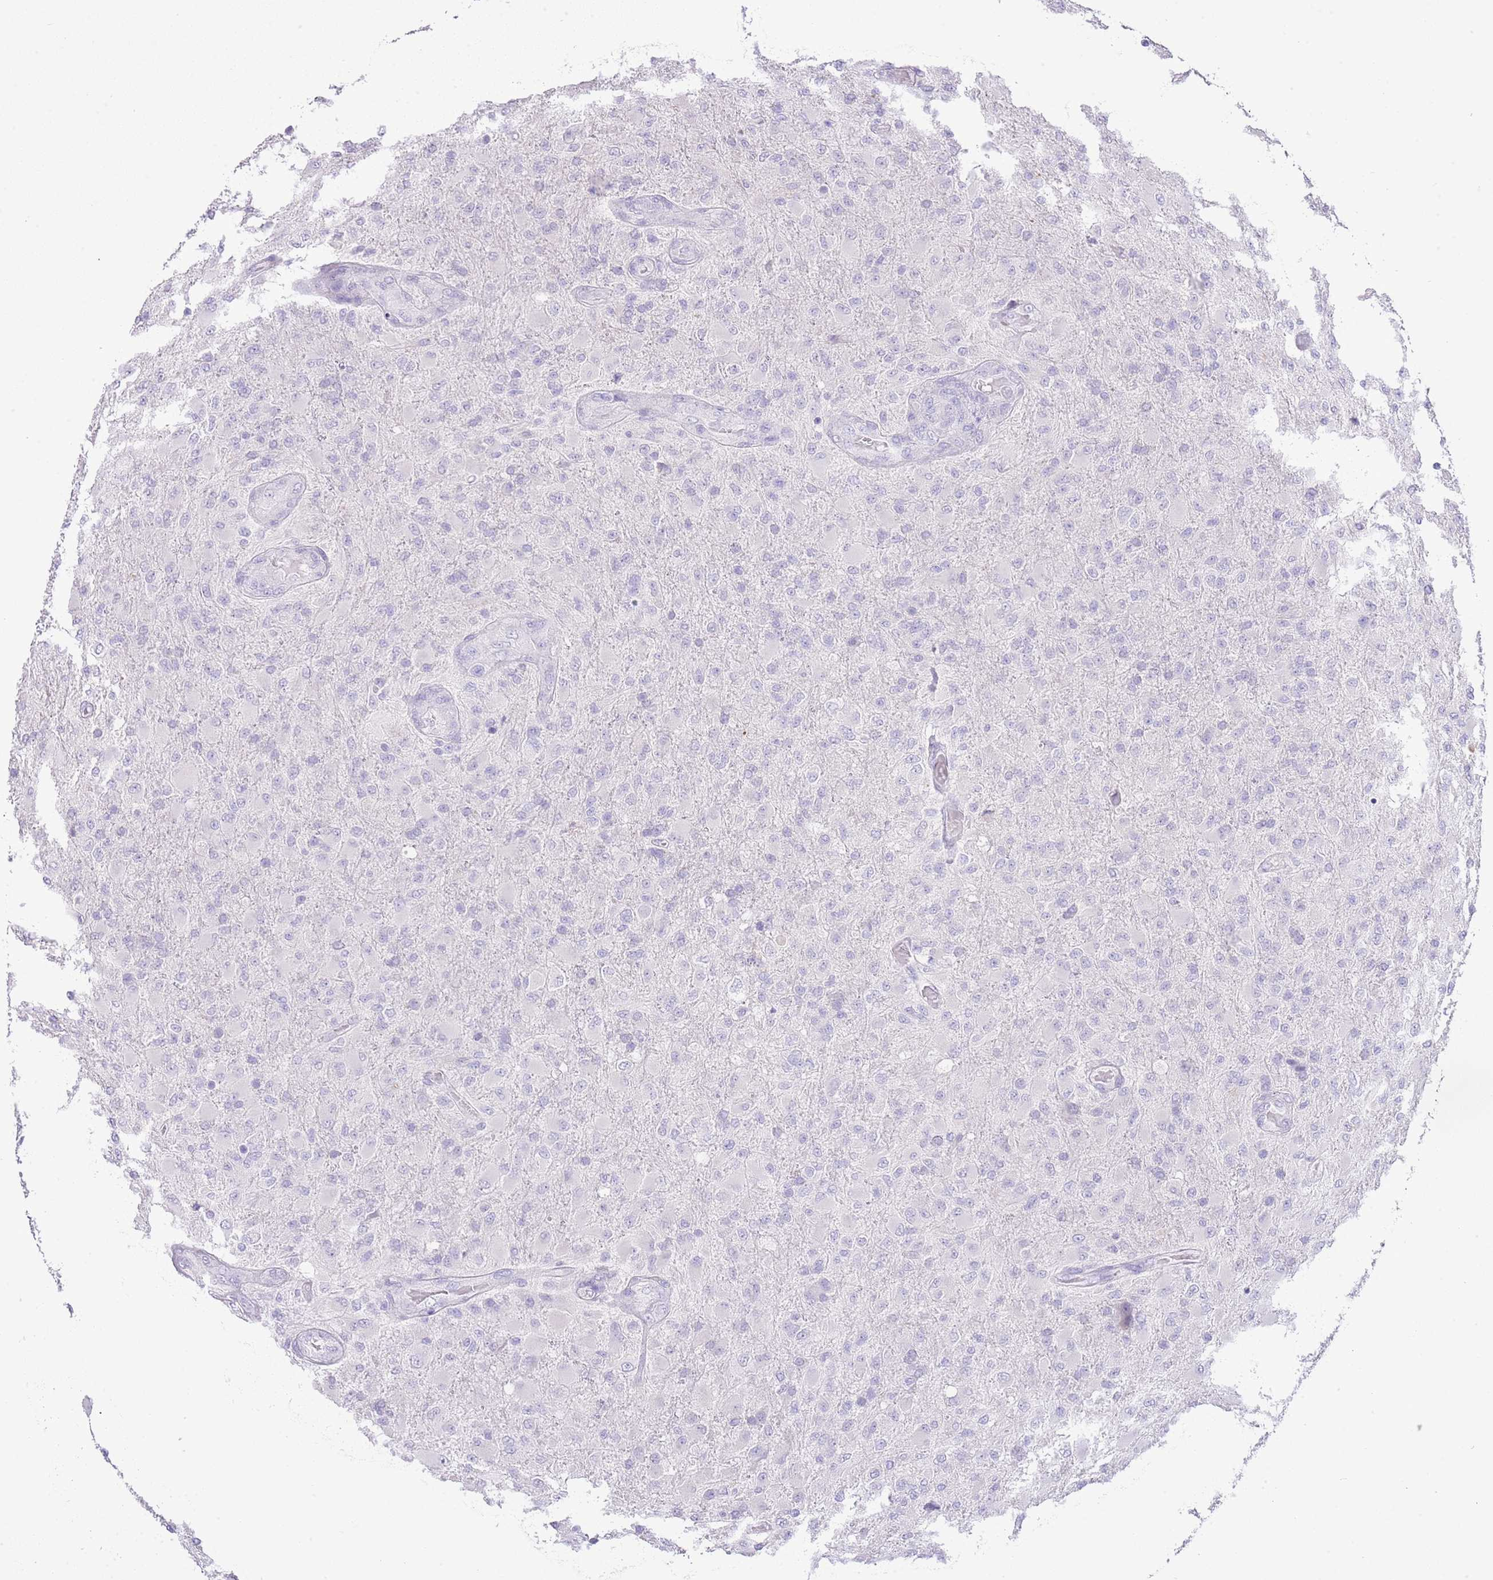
{"staining": {"intensity": "negative", "quantity": "none", "location": "none"}, "tissue": "glioma", "cell_type": "Tumor cells", "image_type": "cancer", "snomed": [{"axis": "morphology", "description": "Glioma, malignant, Low grade"}, {"axis": "topography", "description": "Brain"}], "caption": "High power microscopy micrograph of an immunohistochemistry (IHC) micrograph of malignant glioma (low-grade), revealing no significant positivity in tumor cells.", "gene": "OR2Z1", "patient": {"sex": "male", "age": 65}}